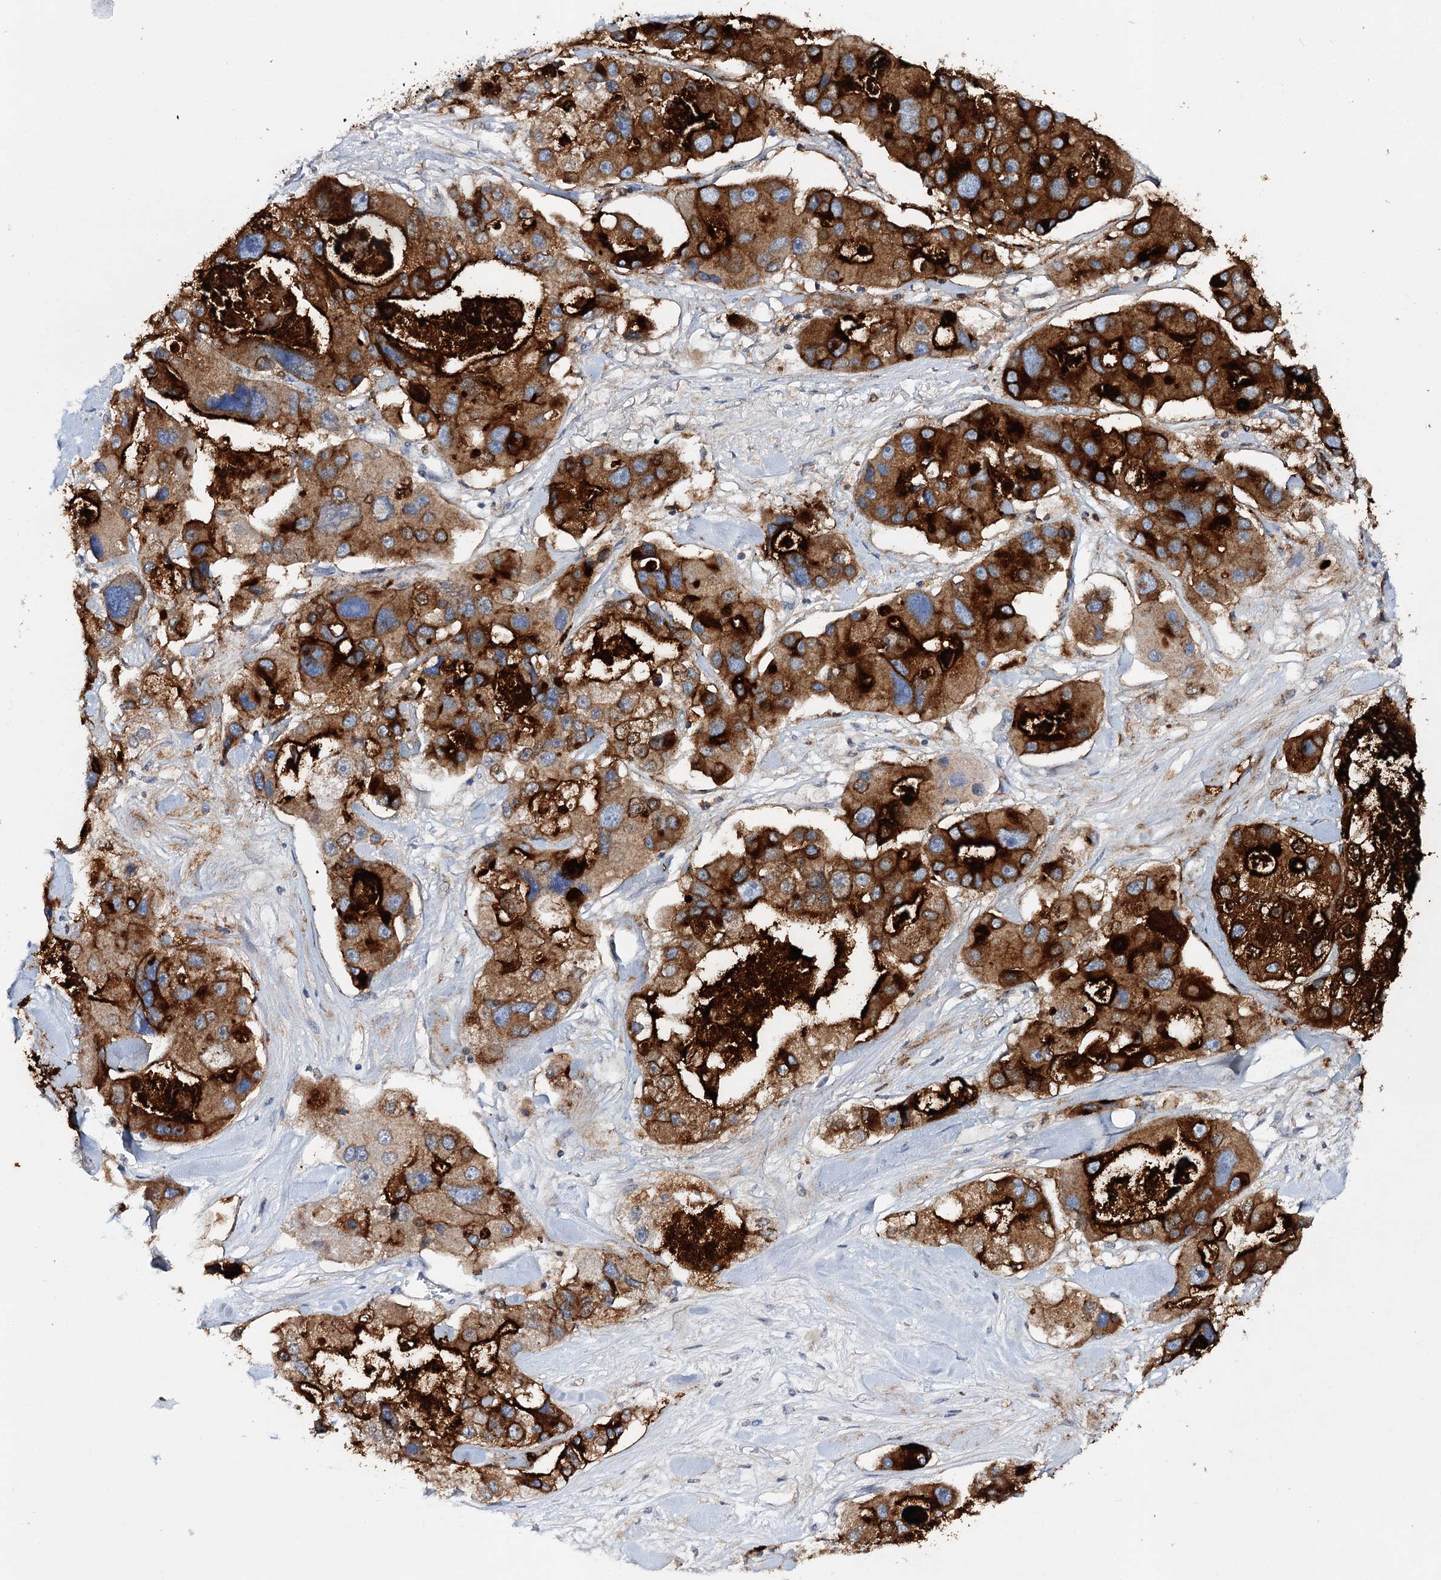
{"staining": {"intensity": "strong", "quantity": ">75%", "location": "cytoplasmic/membranous"}, "tissue": "lung cancer", "cell_type": "Tumor cells", "image_type": "cancer", "snomed": [{"axis": "morphology", "description": "Adenocarcinoma, NOS"}, {"axis": "topography", "description": "Lung"}], "caption": "The histopathology image exhibits staining of lung cancer (adenocarcinoma), revealing strong cytoplasmic/membranous protein positivity (brown color) within tumor cells. (DAB (3,3'-diaminobenzidine) = brown stain, brightfield microscopy at high magnification).", "gene": "CEACAM8", "patient": {"sex": "female", "age": 54}}